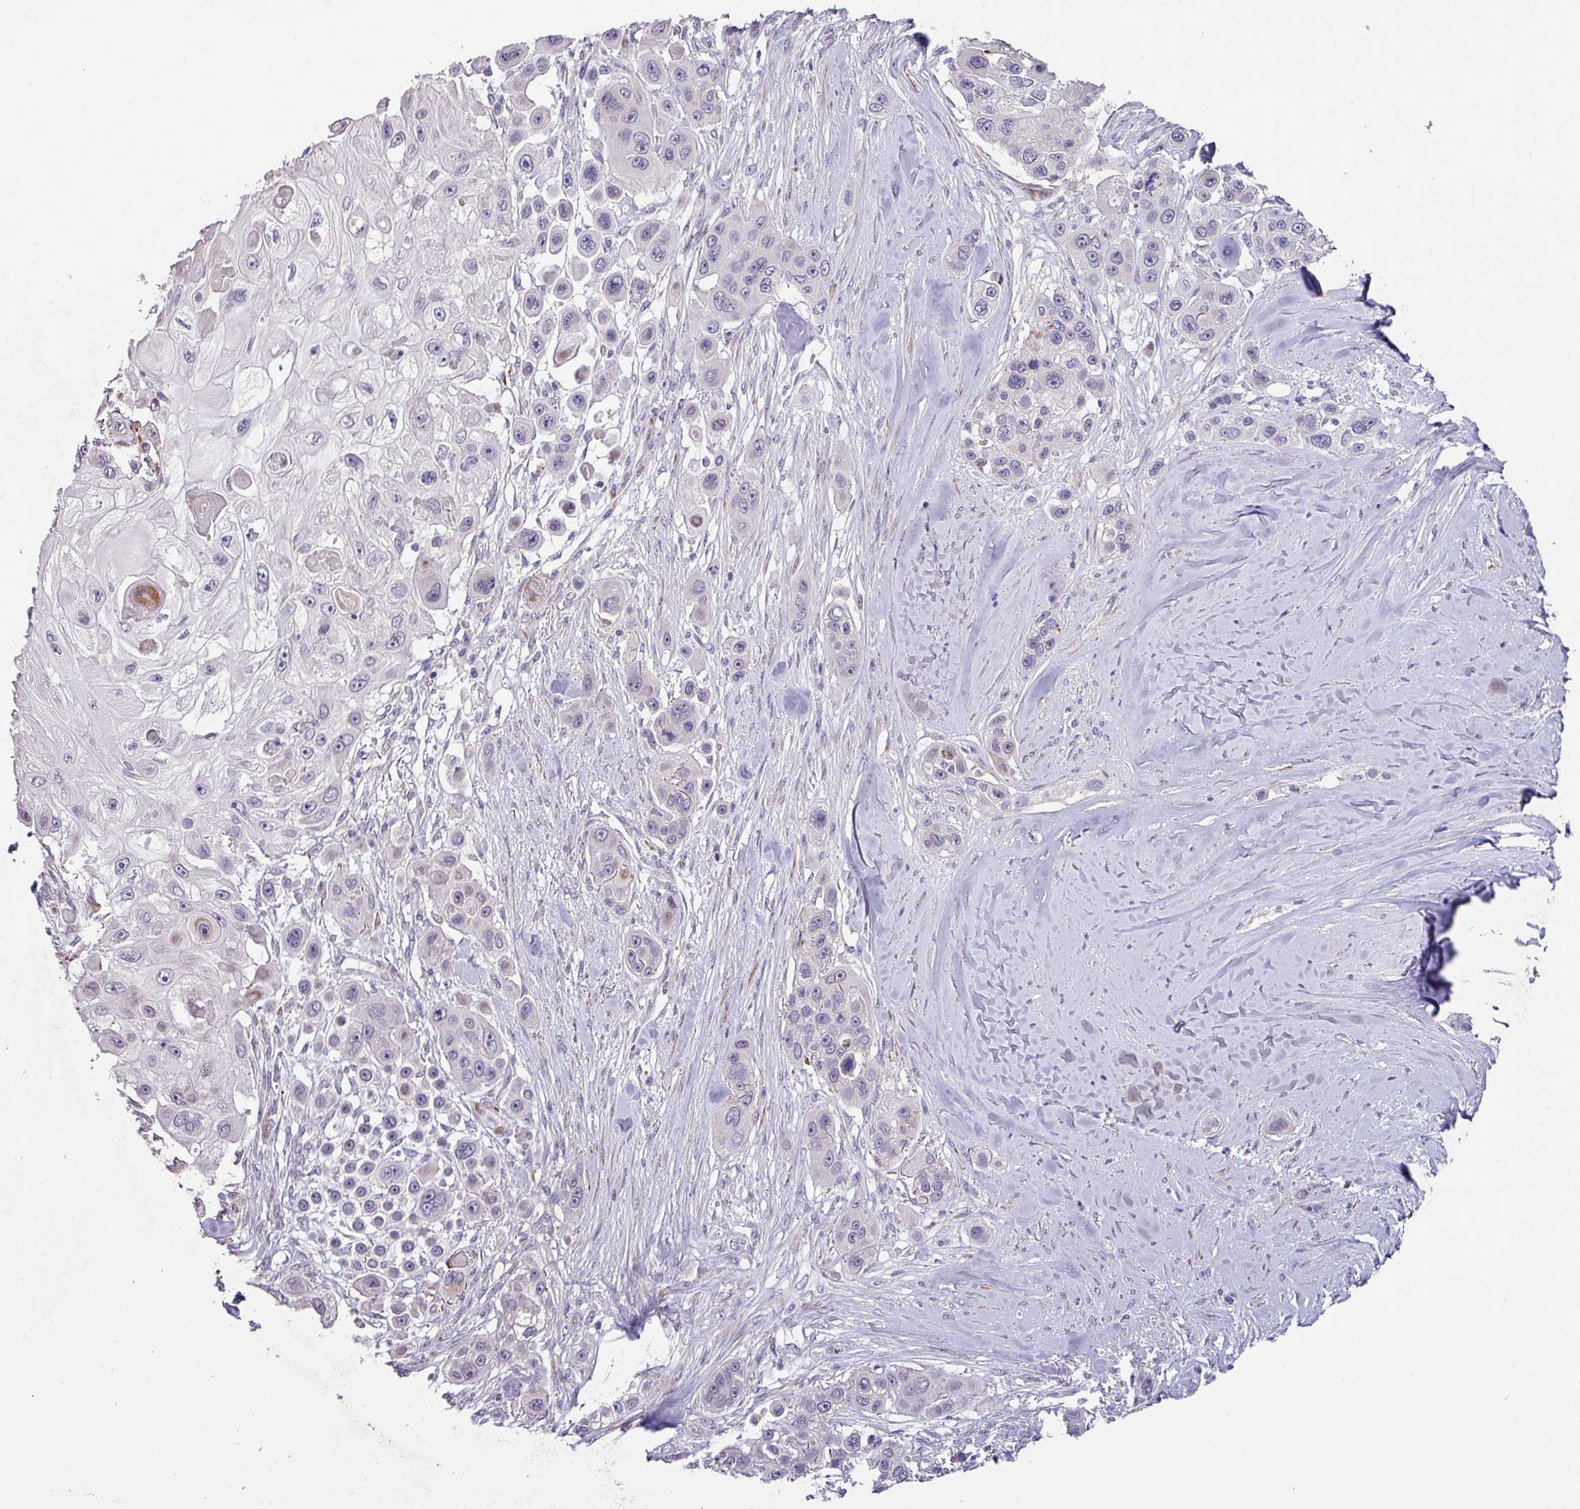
{"staining": {"intensity": "negative", "quantity": "none", "location": "none"}, "tissue": "skin cancer", "cell_type": "Tumor cells", "image_type": "cancer", "snomed": [{"axis": "morphology", "description": "Squamous cell carcinoma, NOS"}, {"axis": "topography", "description": "Skin"}], "caption": "Protein analysis of skin cancer (squamous cell carcinoma) exhibits no significant positivity in tumor cells.", "gene": "KLHL3", "patient": {"sex": "male", "age": 67}}